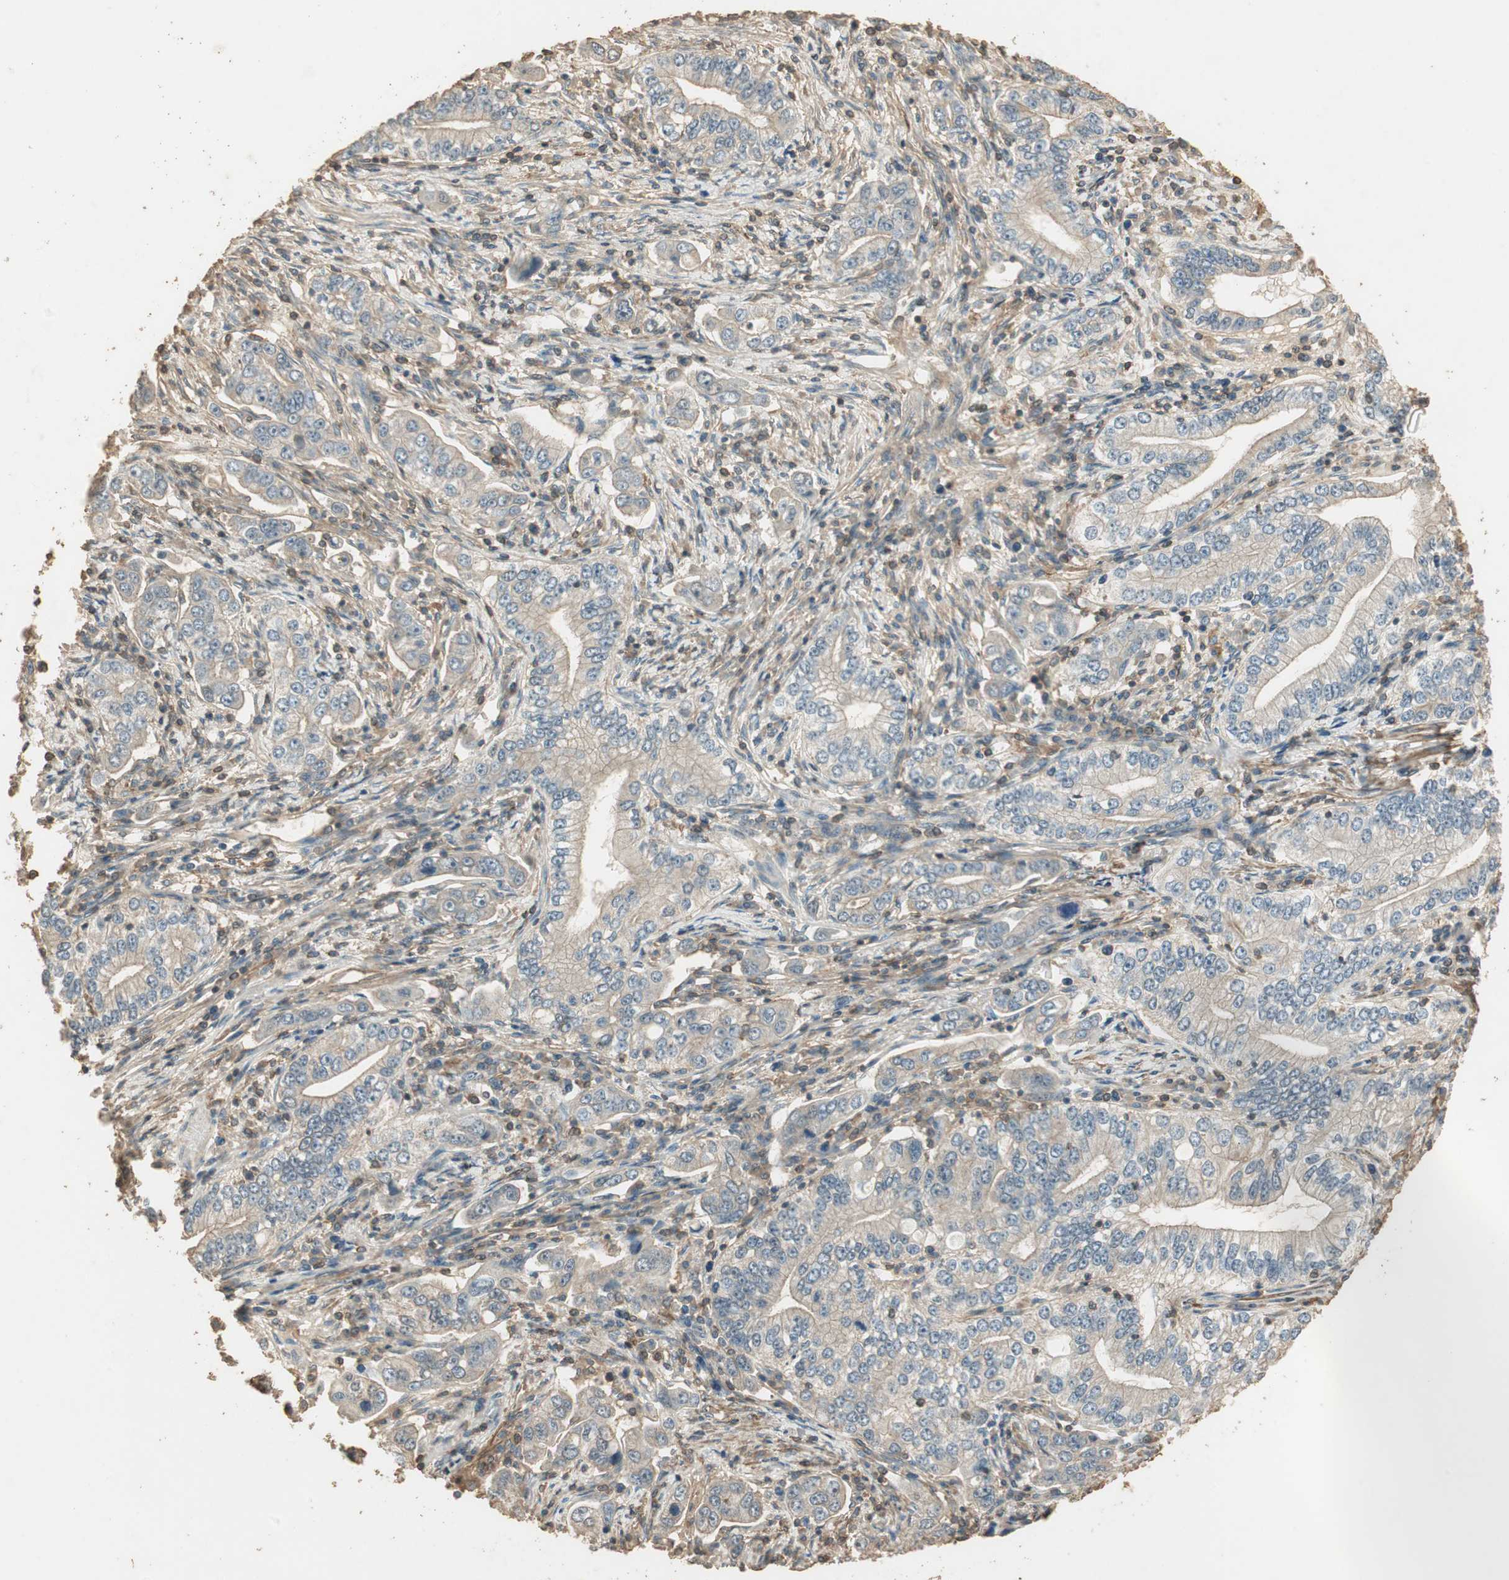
{"staining": {"intensity": "negative", "quantity": "none", "location": "none"}, "tissue": "stomach cancer", "cell_type": "Tumor cells", "image_type": "cancer", "snomed": [{"axis": "morphology", "description": "Adenocarcinoma, NOS"}, {"axis": "topography", "description": "Stomach, lower"}], "caption": "Stomach cancer (adenocarcinoma) stained for a protein using IHC reveals no positivity tumor cells.", "gene": "USP2", "patient": {"sex": "female", "age": 72}}